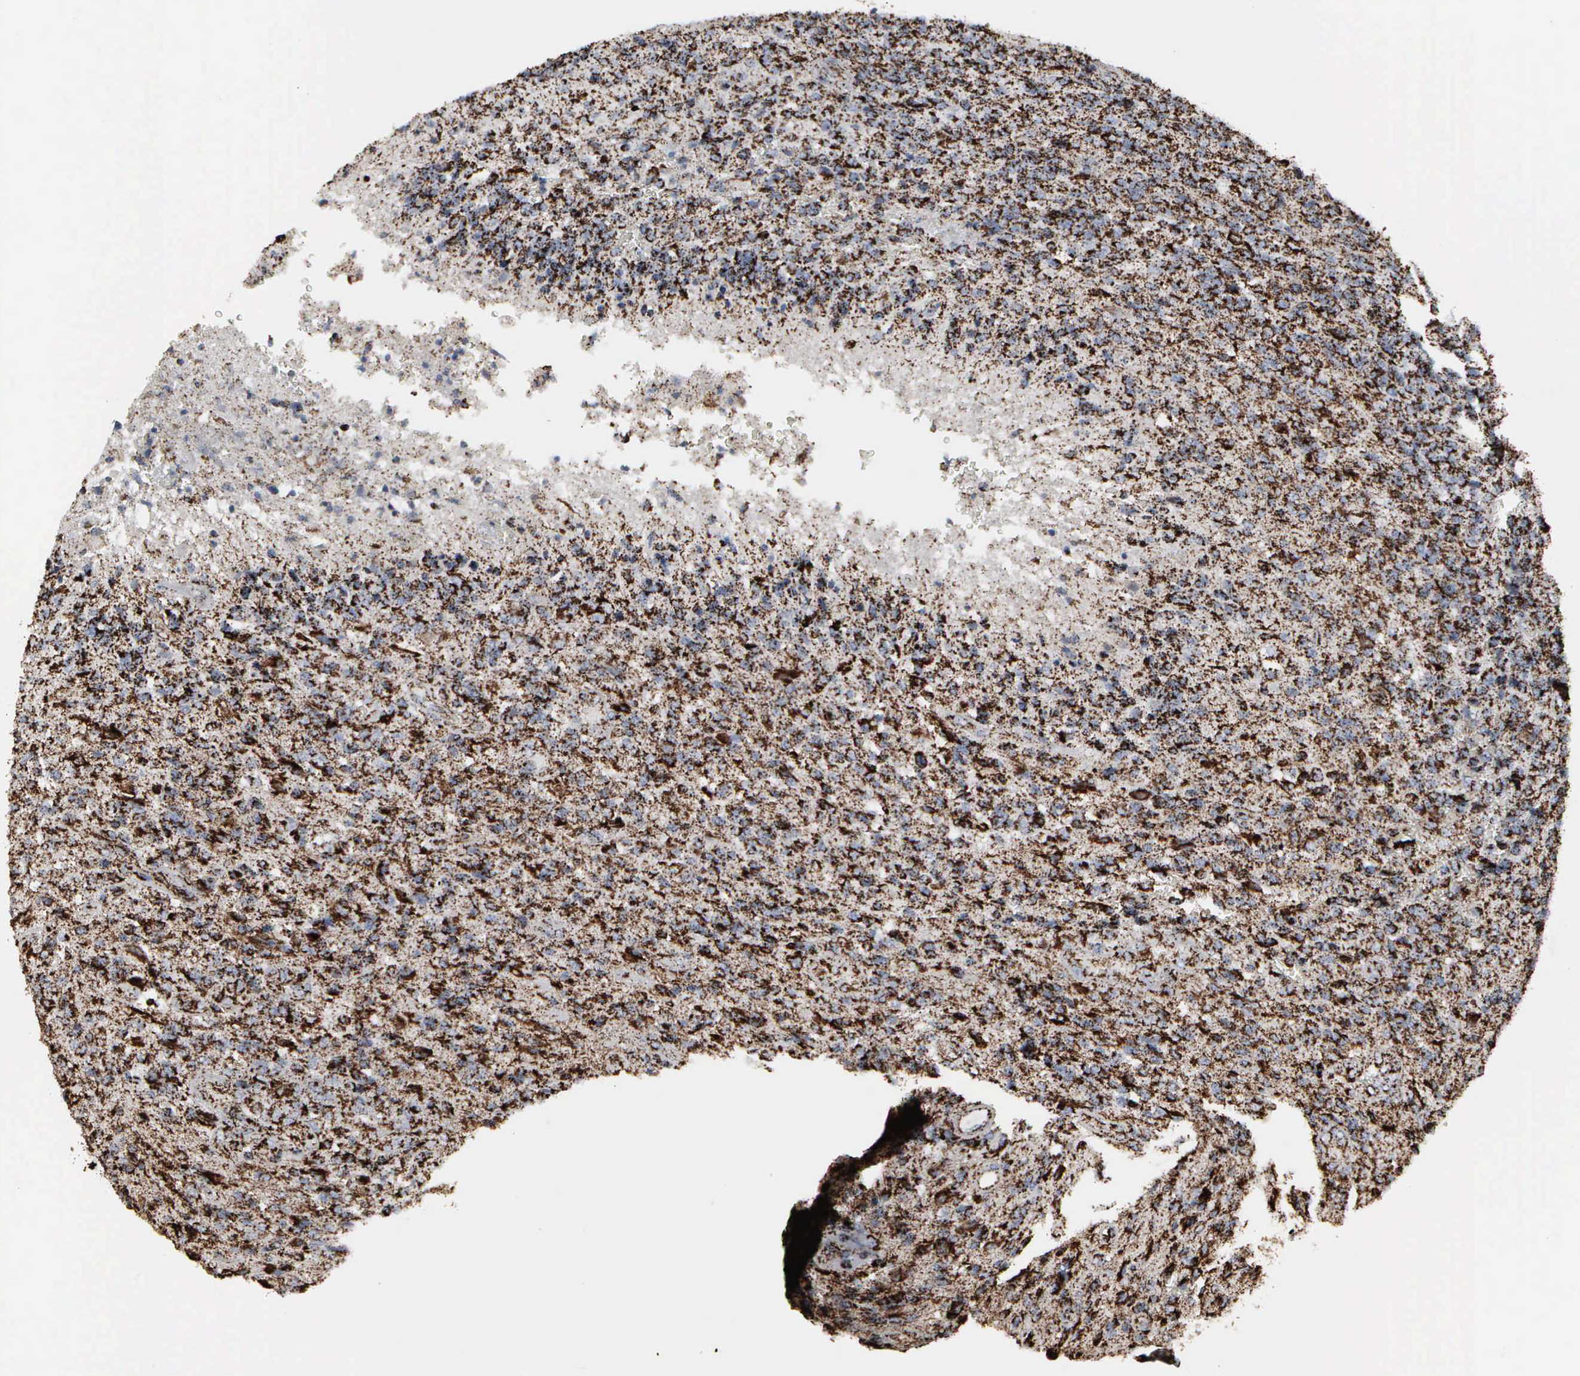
{"staining": {"intensity": "strong", "quantity": ">75%", "location": "cytoplasmic/membranous"}, "tissue": "glioma", "cell_type": "Tumor cells", "image_type": "cancer", "snomed": [{"axis": "morphology", "description": "Glioma, malignant, High grade"}, {"axis": "topography", "description": "Brain"}], "caption": "A histopathology image of human high-grade glioma (malignant) stained for a protein demonstrates strong cytoplasmic/membranous brown staining in tumor cells.", "gene": "HSPA9", "patient": {"sex": "male", "age": 36}}